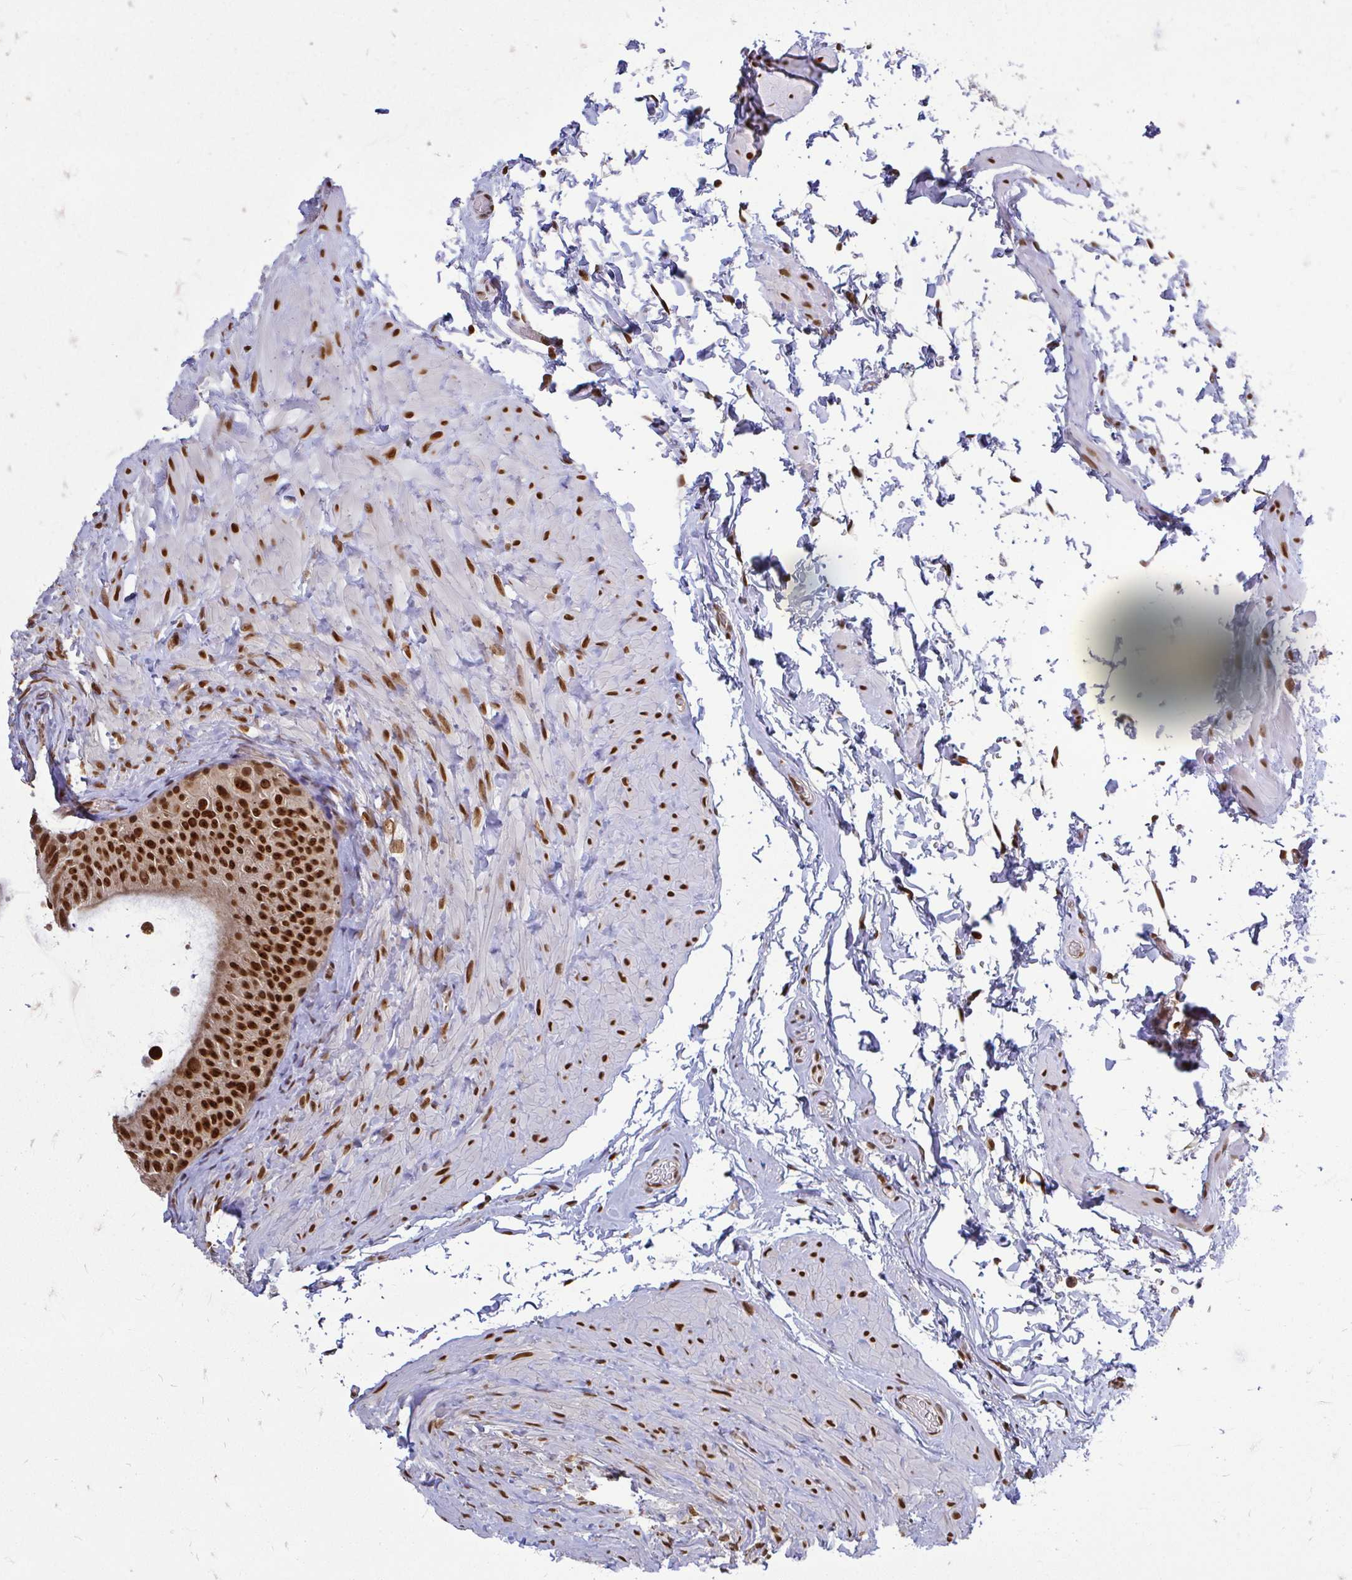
{"staining": {"intensity": "strong", "quantity": ">75%", "location": "nuclear"}, "tissue": "epididymis", "cell_type": "Glandular cells", "image_type": "normal", "snomed": [{"axis": "morphology", "description": "Normal tissue, NOS"}, {"axis": "topography", "description": "Epididymis, spermatic cord, NOS"}, {"axis": "topography", "description": "Epididymis"}], "caption": "The histopathology image reveals staining of unremarkable epididymis, revealing strong nuclear protein staining (brown color) within glandular cells.", "gene": "XPO1", "patient": {"sex": "male", "age": 31}}